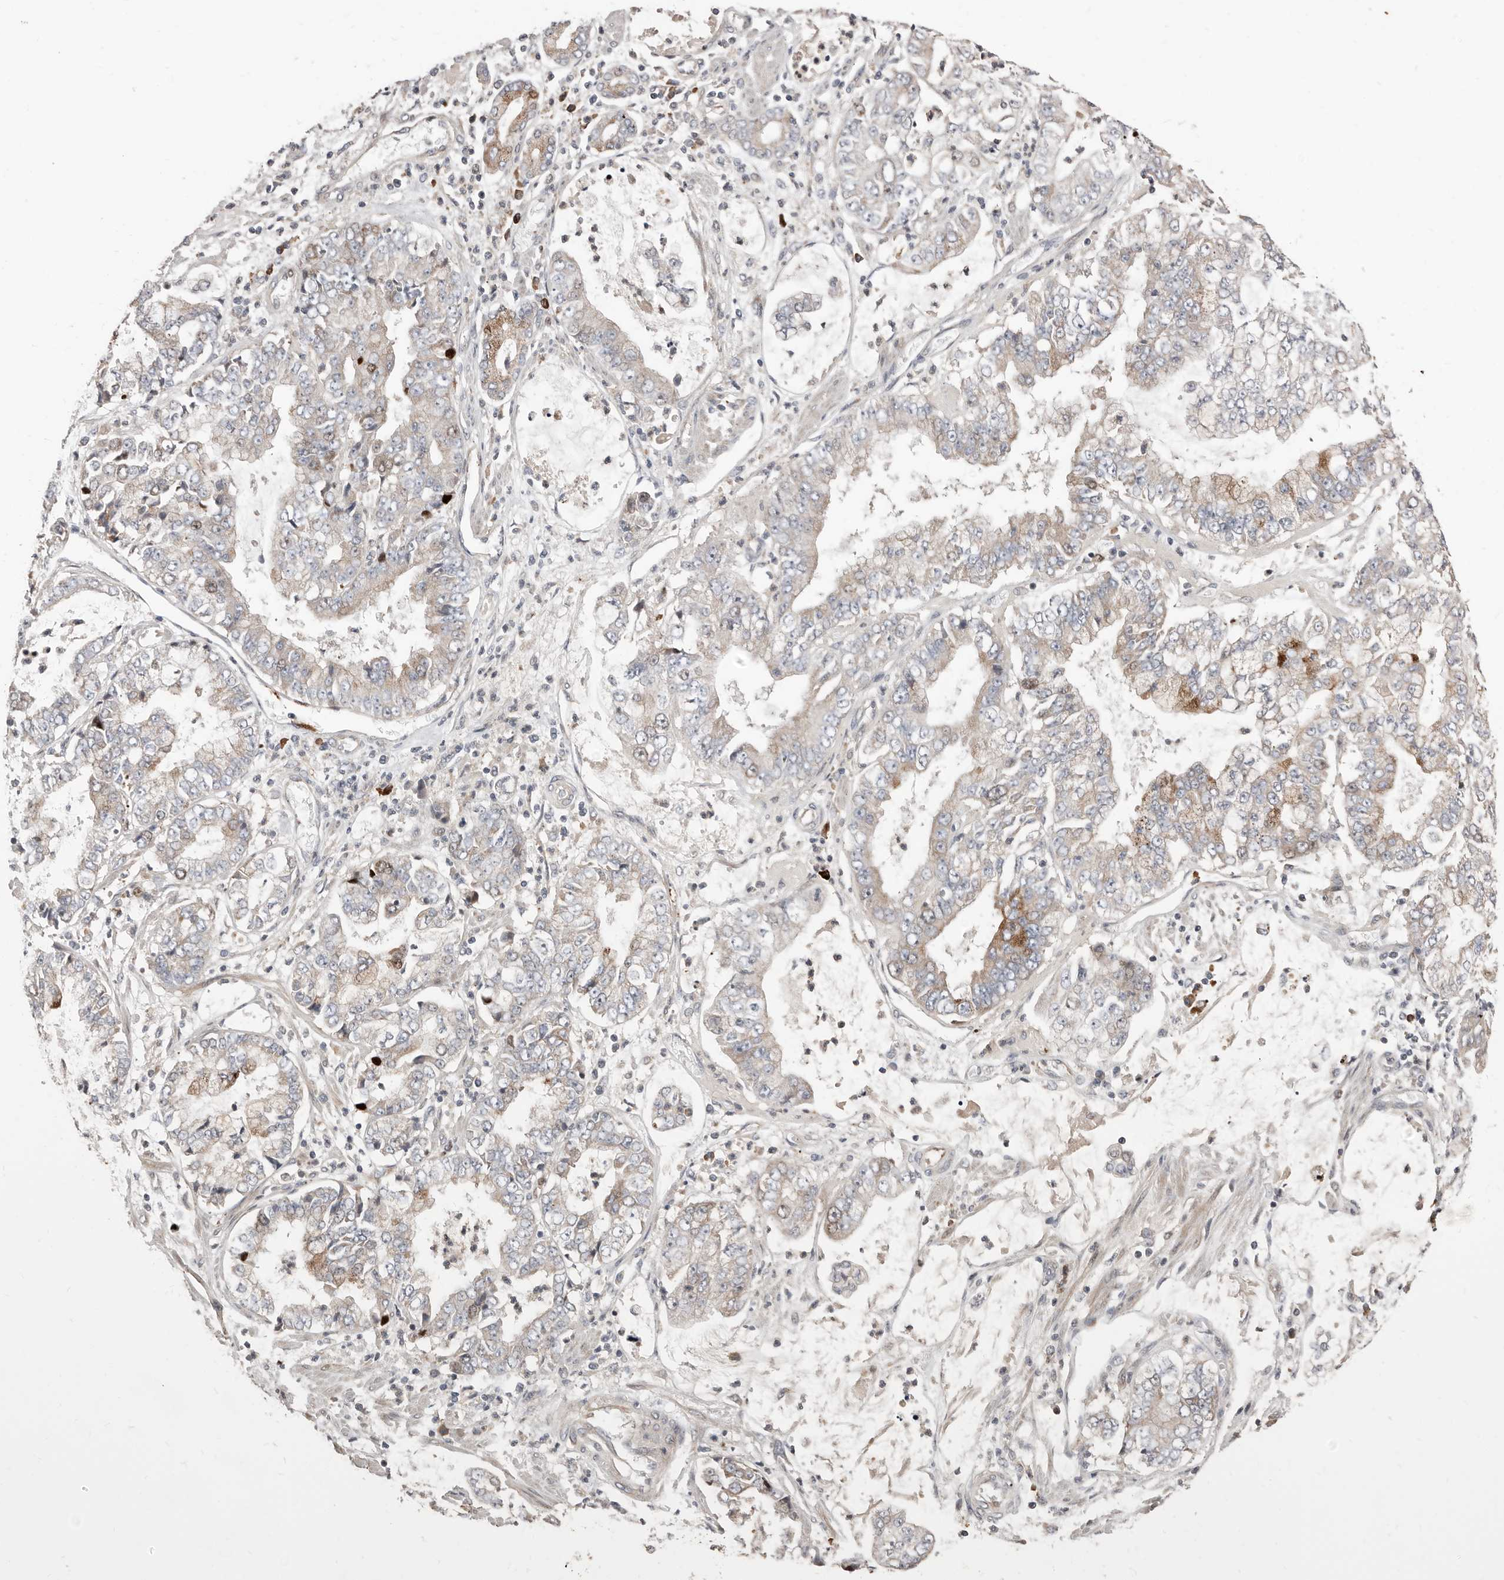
{"staining": {"intensity": "moderate", "quantity": "<25%", "location": "cytoplasmic/membranous"}, "tissue": "stomach cancer", "cell_type": "Tumor cells", "image_type": "cancer", "snomed": [{"axis": "morphology", "description": "Adenocarcinoma, NOS"}, {"axis": "topography", "description": "Stomach"}], "caption": "Immunohistochemical staining of human stomach adenocarcinoma reveals moderate cytoplasmic/membranous protein expression in about <25% of tumor cells.", "gene": "SMYD4", "patient": {"sex": "male", "age": 76}}